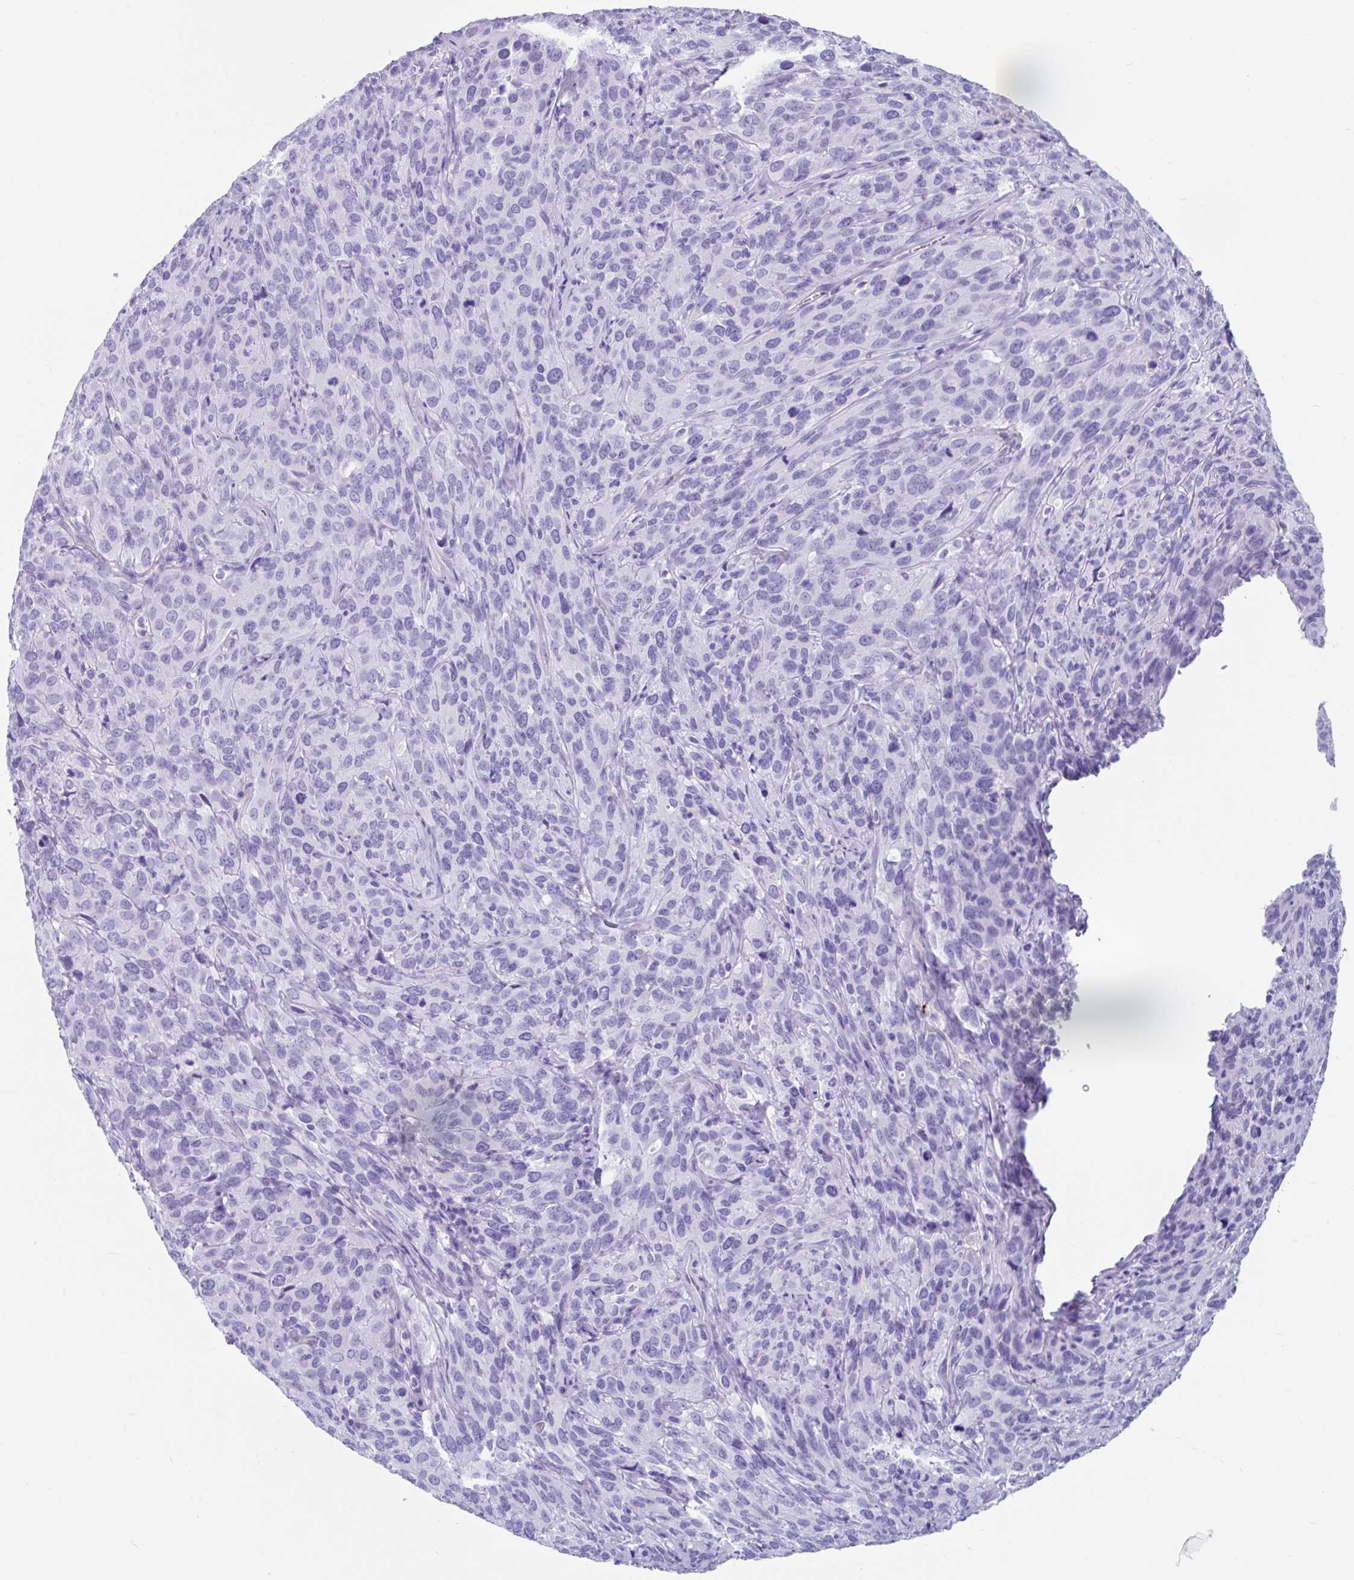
{"staining": {"intensity": "negative", "quantity": "none", "location": "none"}, "tissue": "cervical cancer", "cell_type": "Tumor cells", "image_type": "cancer", "snomed": [{"axis": "morphology", "description": "Squamous cell carcinoma, NOS"}, {"axis": "topography", "description": "Cervix"}], "caption": "Immunohistochemistry (IHC) of human squamous cell carcinoma (cervical) reveals no positivity in tumor cells. (Stains: DAB (3,3'-diaminobenzidine) IHC with hematoxylin counter stain, Microscopy: brightfield microscopy at high magnification).", "gene": "FAM107A", "patient": {"sex": "female", "age": 51}}